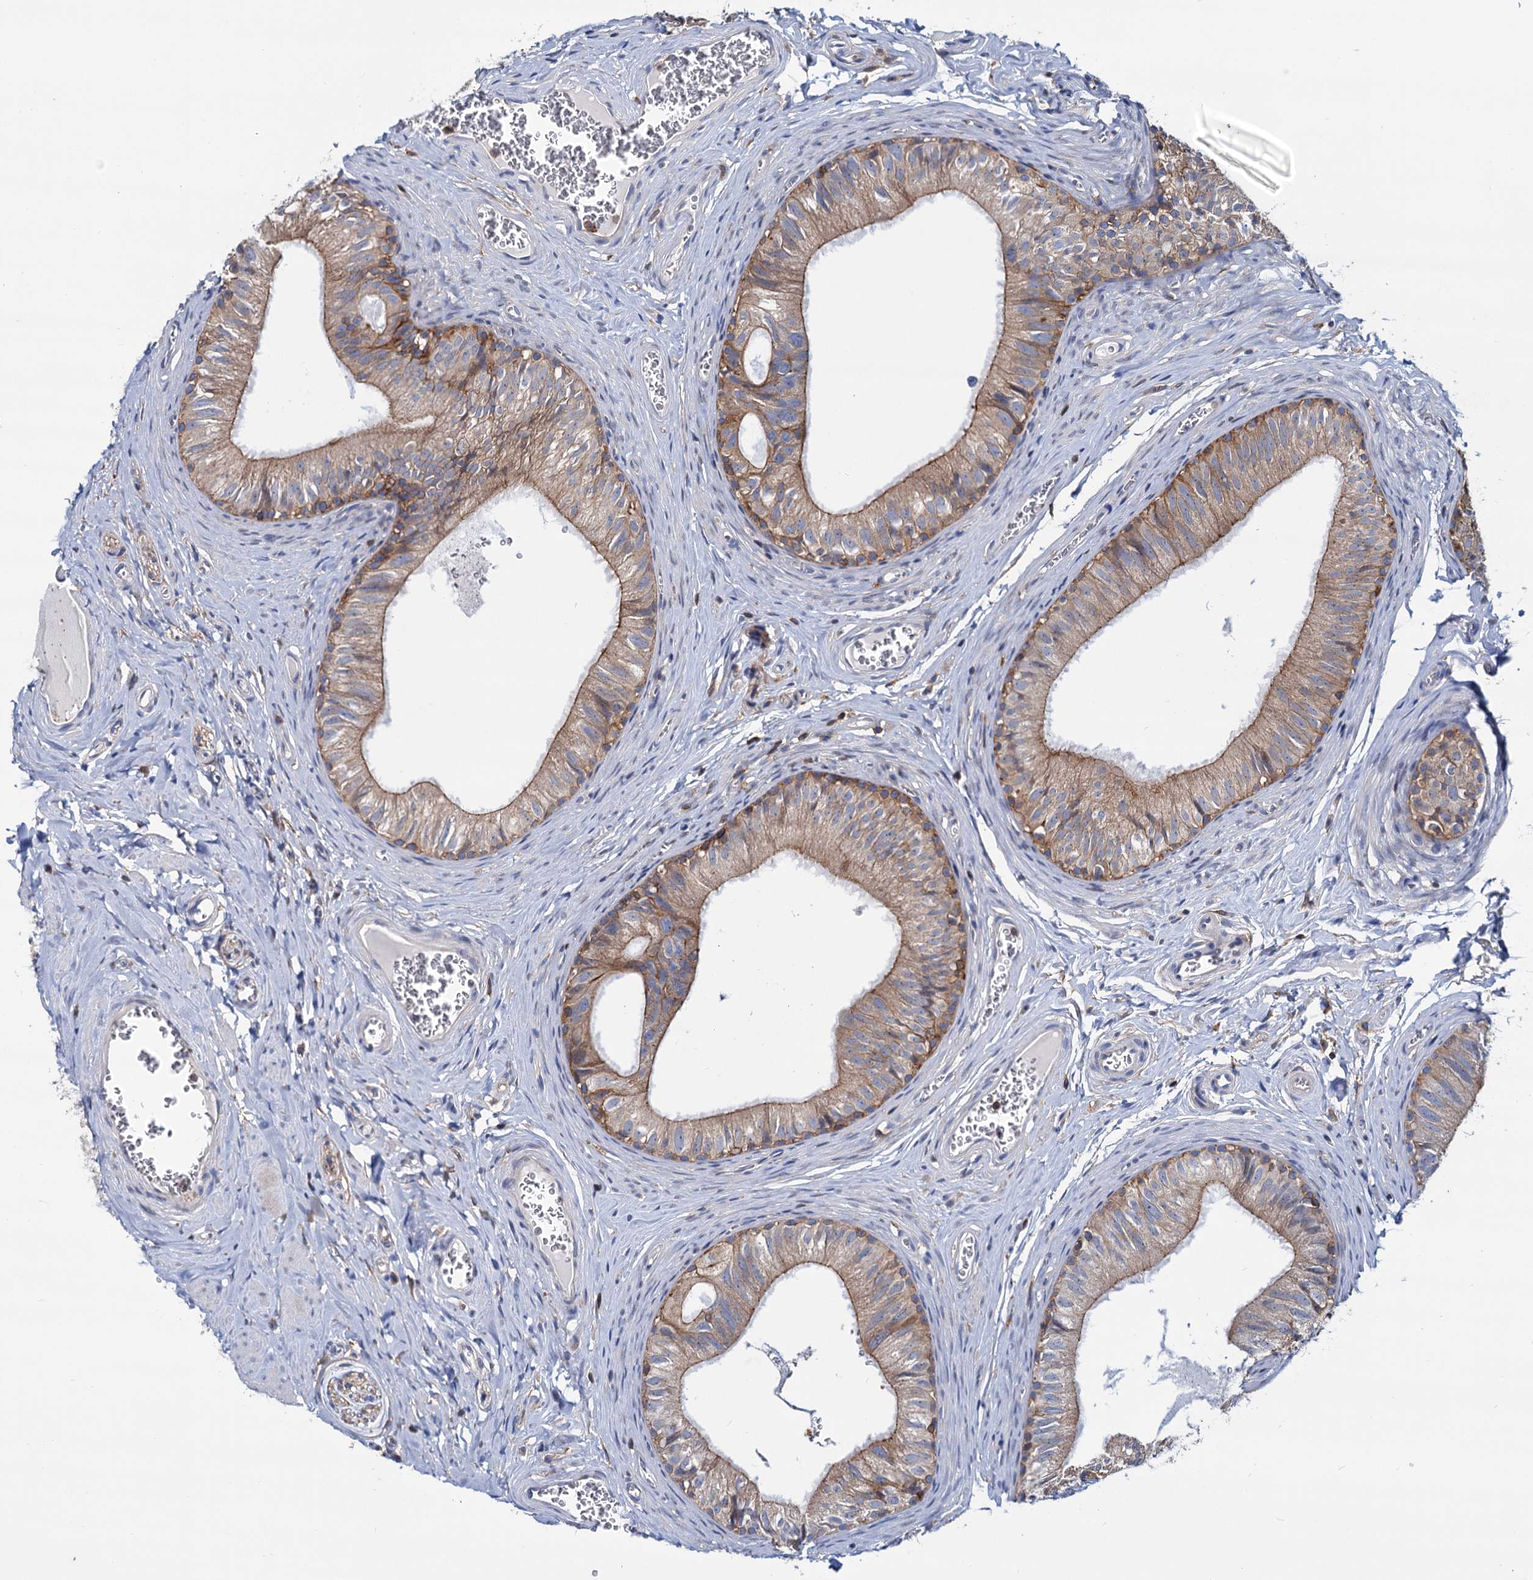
{"staining": {"intensity": "moderate", "quantity": "25%-75%", "location": "cytoplasmic/membranous"}, "tissue": "epididymis", "cell_type": "Glandular cells", "image_type": "normal", "snomed": [{"axis": "morphology", "description": "Normal tissue, NOS"}, {"axis": "topography", "description": "Epididymis"}], "caption": "Protein expression analysis of unremarkable human epididymis reveals moderate cytoplasmic/membranous expression in approximately 25%-75% of glandular cells. (DAB (3,3'-diaminobenzidine) IHC, brown staining for protein, blue staining for nuclei).", "gene": "LRCH4", "patient": {"sex": "male", "age": 42}}